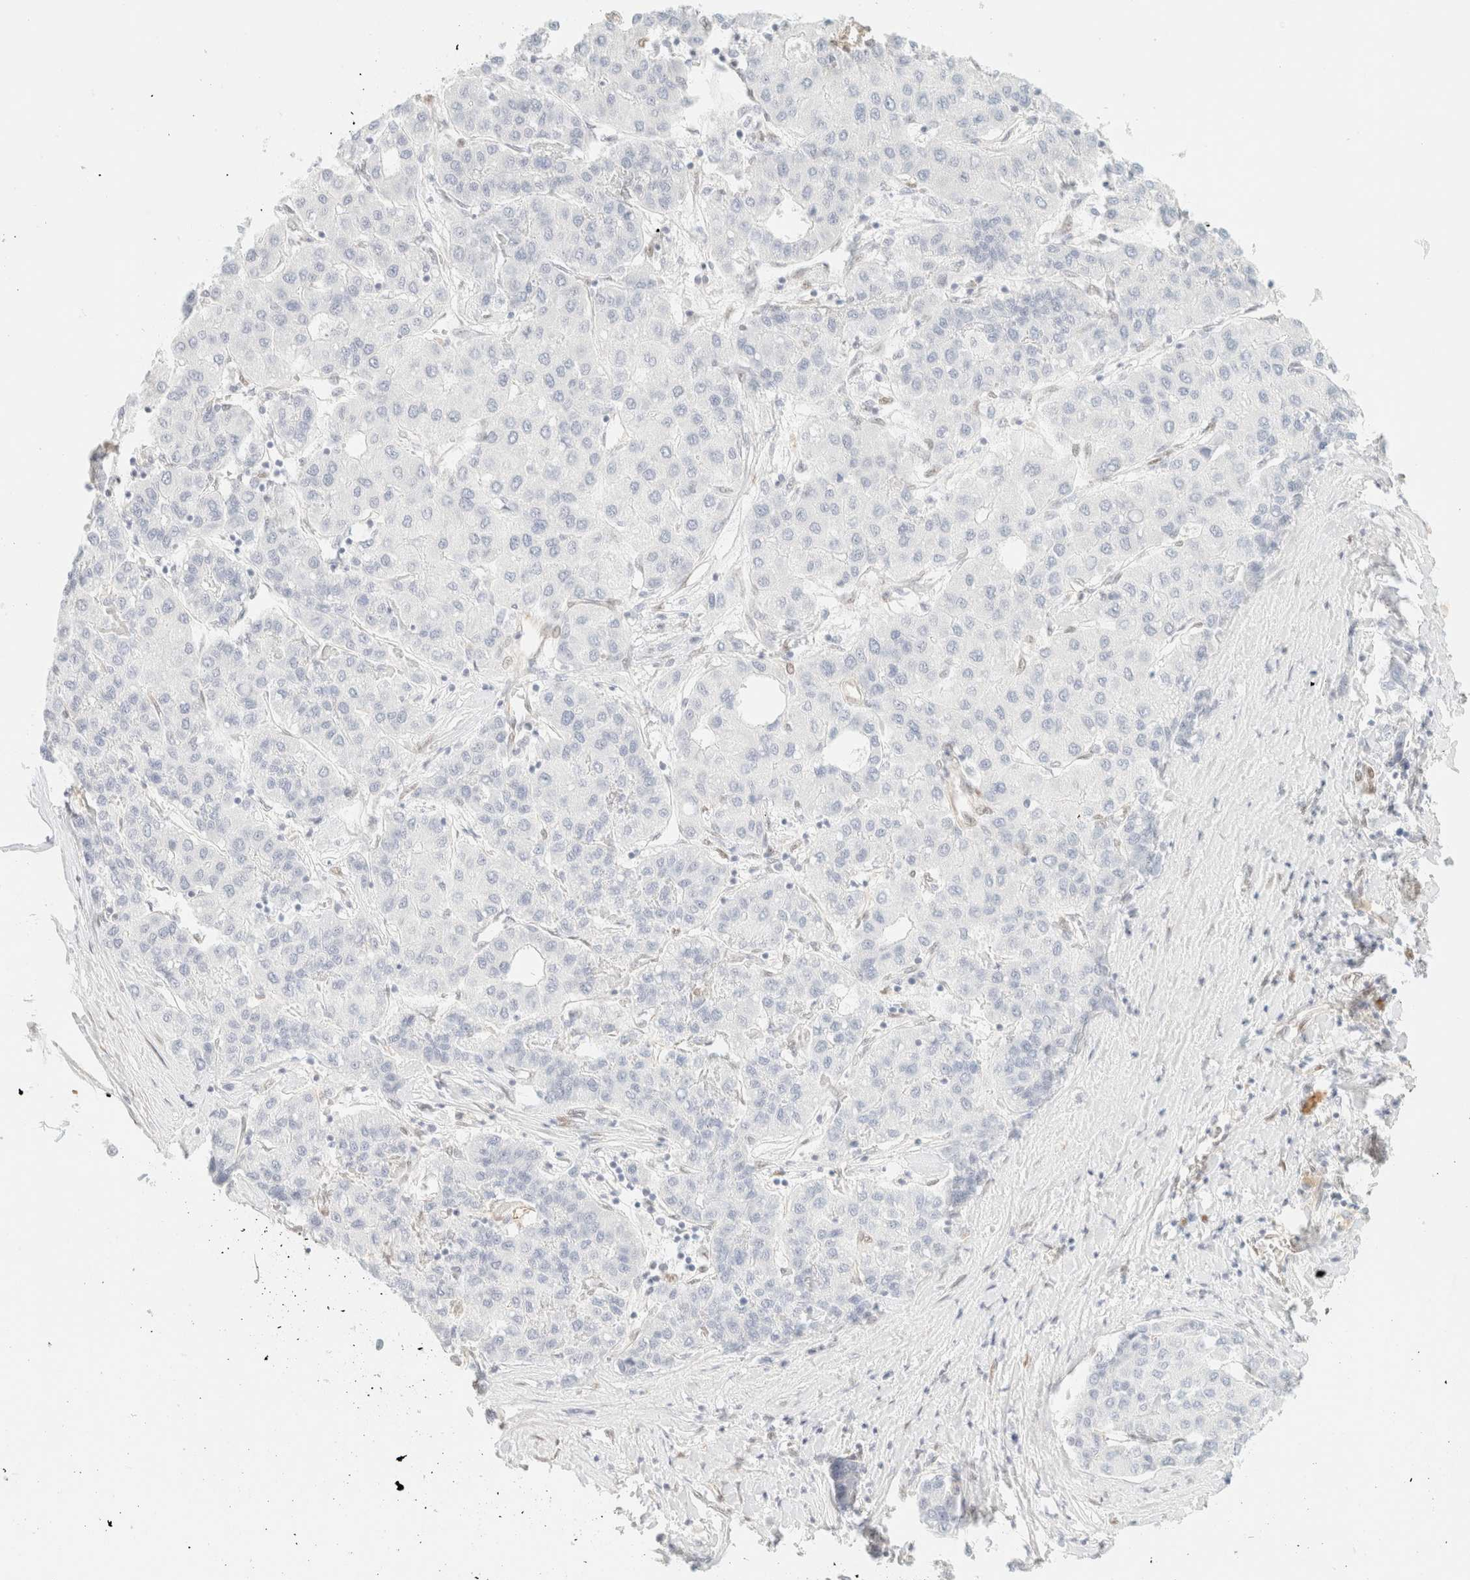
{"staining": {"intensity": "negative", "quantity": "none", "location": "none"}, "tissue": "liver cancer", "cell_type": "Tumor cells", "image_type": "cancer", "snomed": [{"axis": "morphology", "description": "Carcinoma, Hepatocellular, NOS"}, {"axis": "topography", "description": "Liver"}], "caption": "This is an immunohistochemistry micrograph of liver hepatocellular carcinoma. There is no staining in tumor cells.", "gene": "ZSCAN18", "patient": {"sex": "male", "age": 65}}